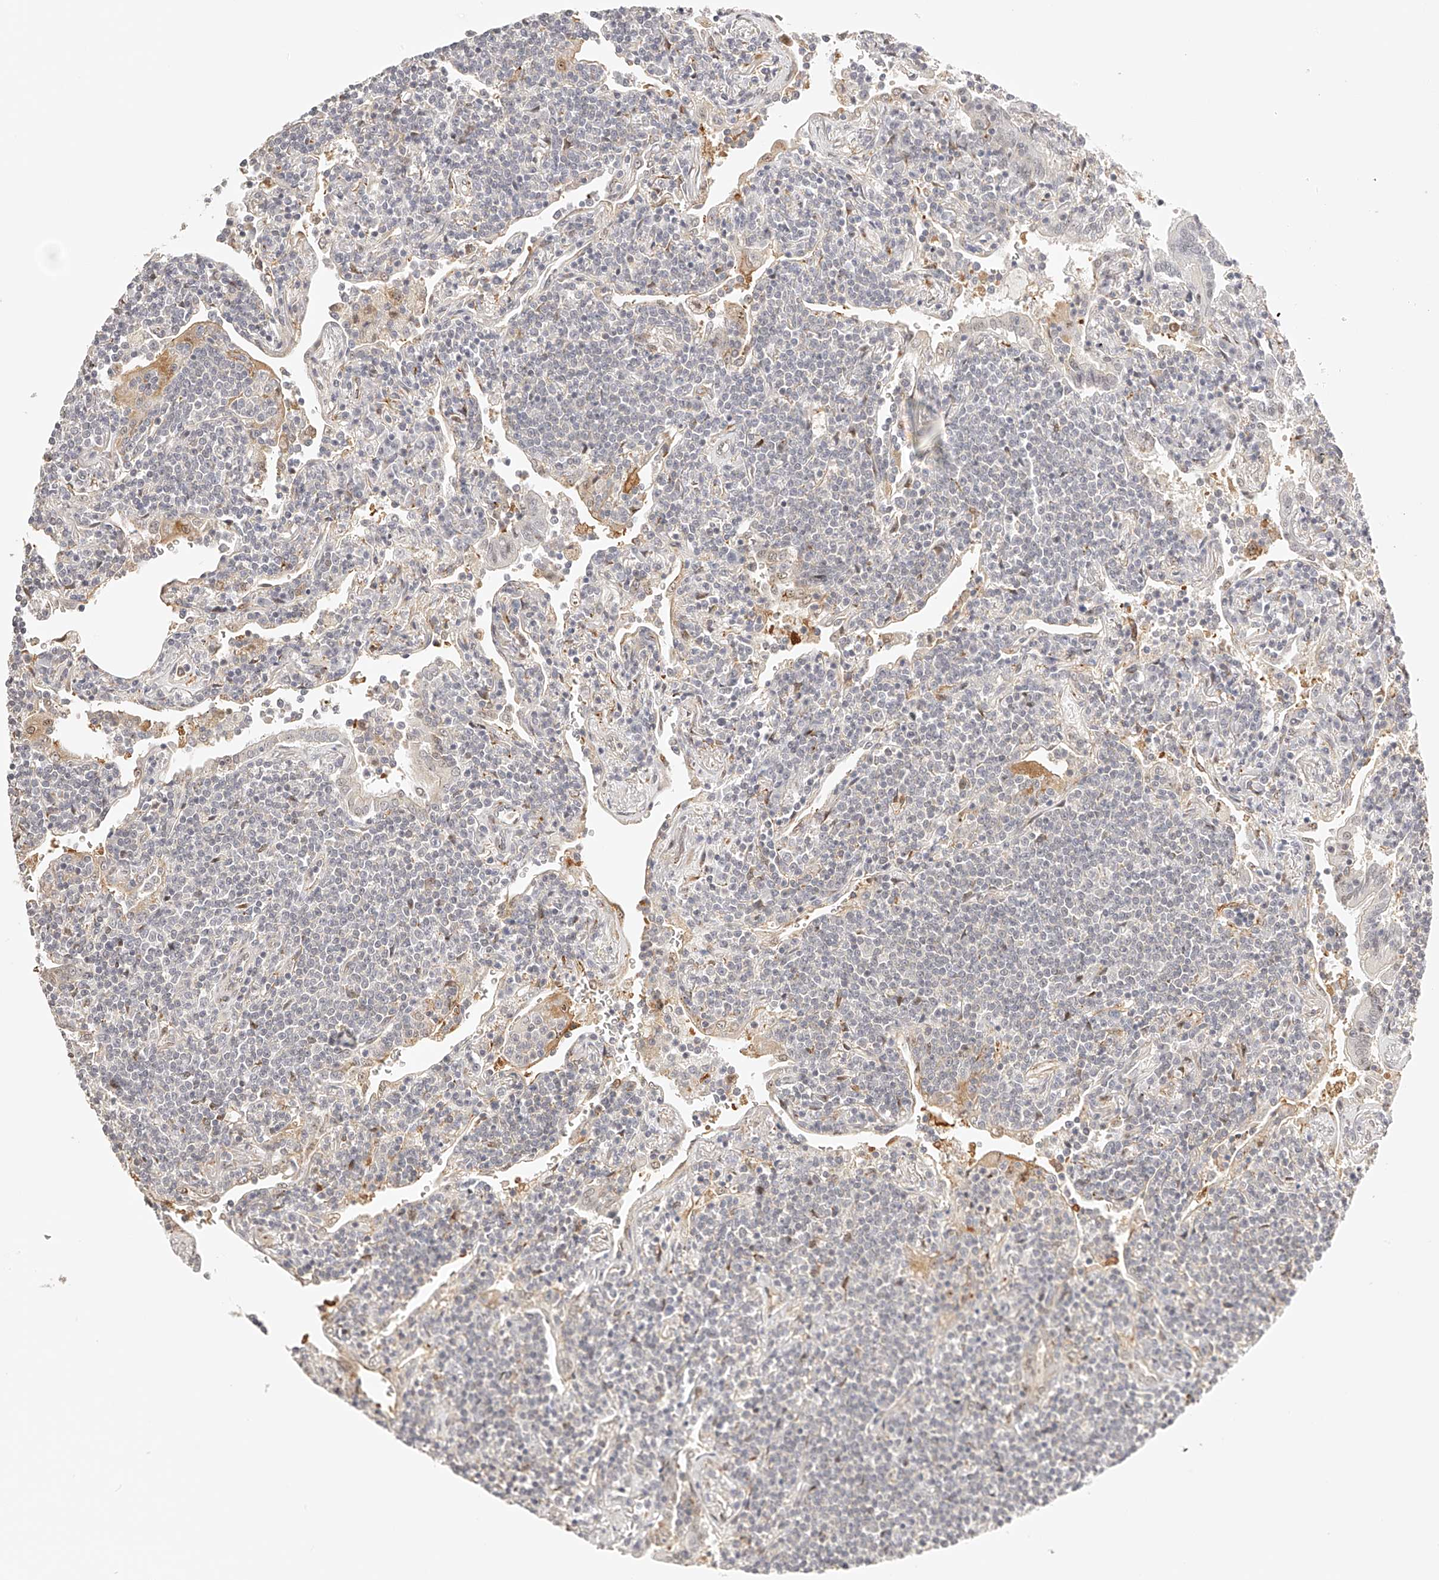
{"staining": {"intensity": "negative", "quantity": "none", "location": "none"}, "tissue": "lymphoma", "cell_type": "Tumor cells", "image_type": "cancer", "snomed": [{"axis": "morphology", "description": "Malignant lymphoma, non-Hodgkin's type, Low grade"}, {"axis": "topography", "description": "Lung"}], "caption": "Lymphoma was stained to show a protein in brown. There is no significant expression in tumor cells. (DAB immunohistochemistry (IHC) with hematoxylin counter stain).", "gene": "SYNC", "patient": {"sex": "female", "age": 71}}